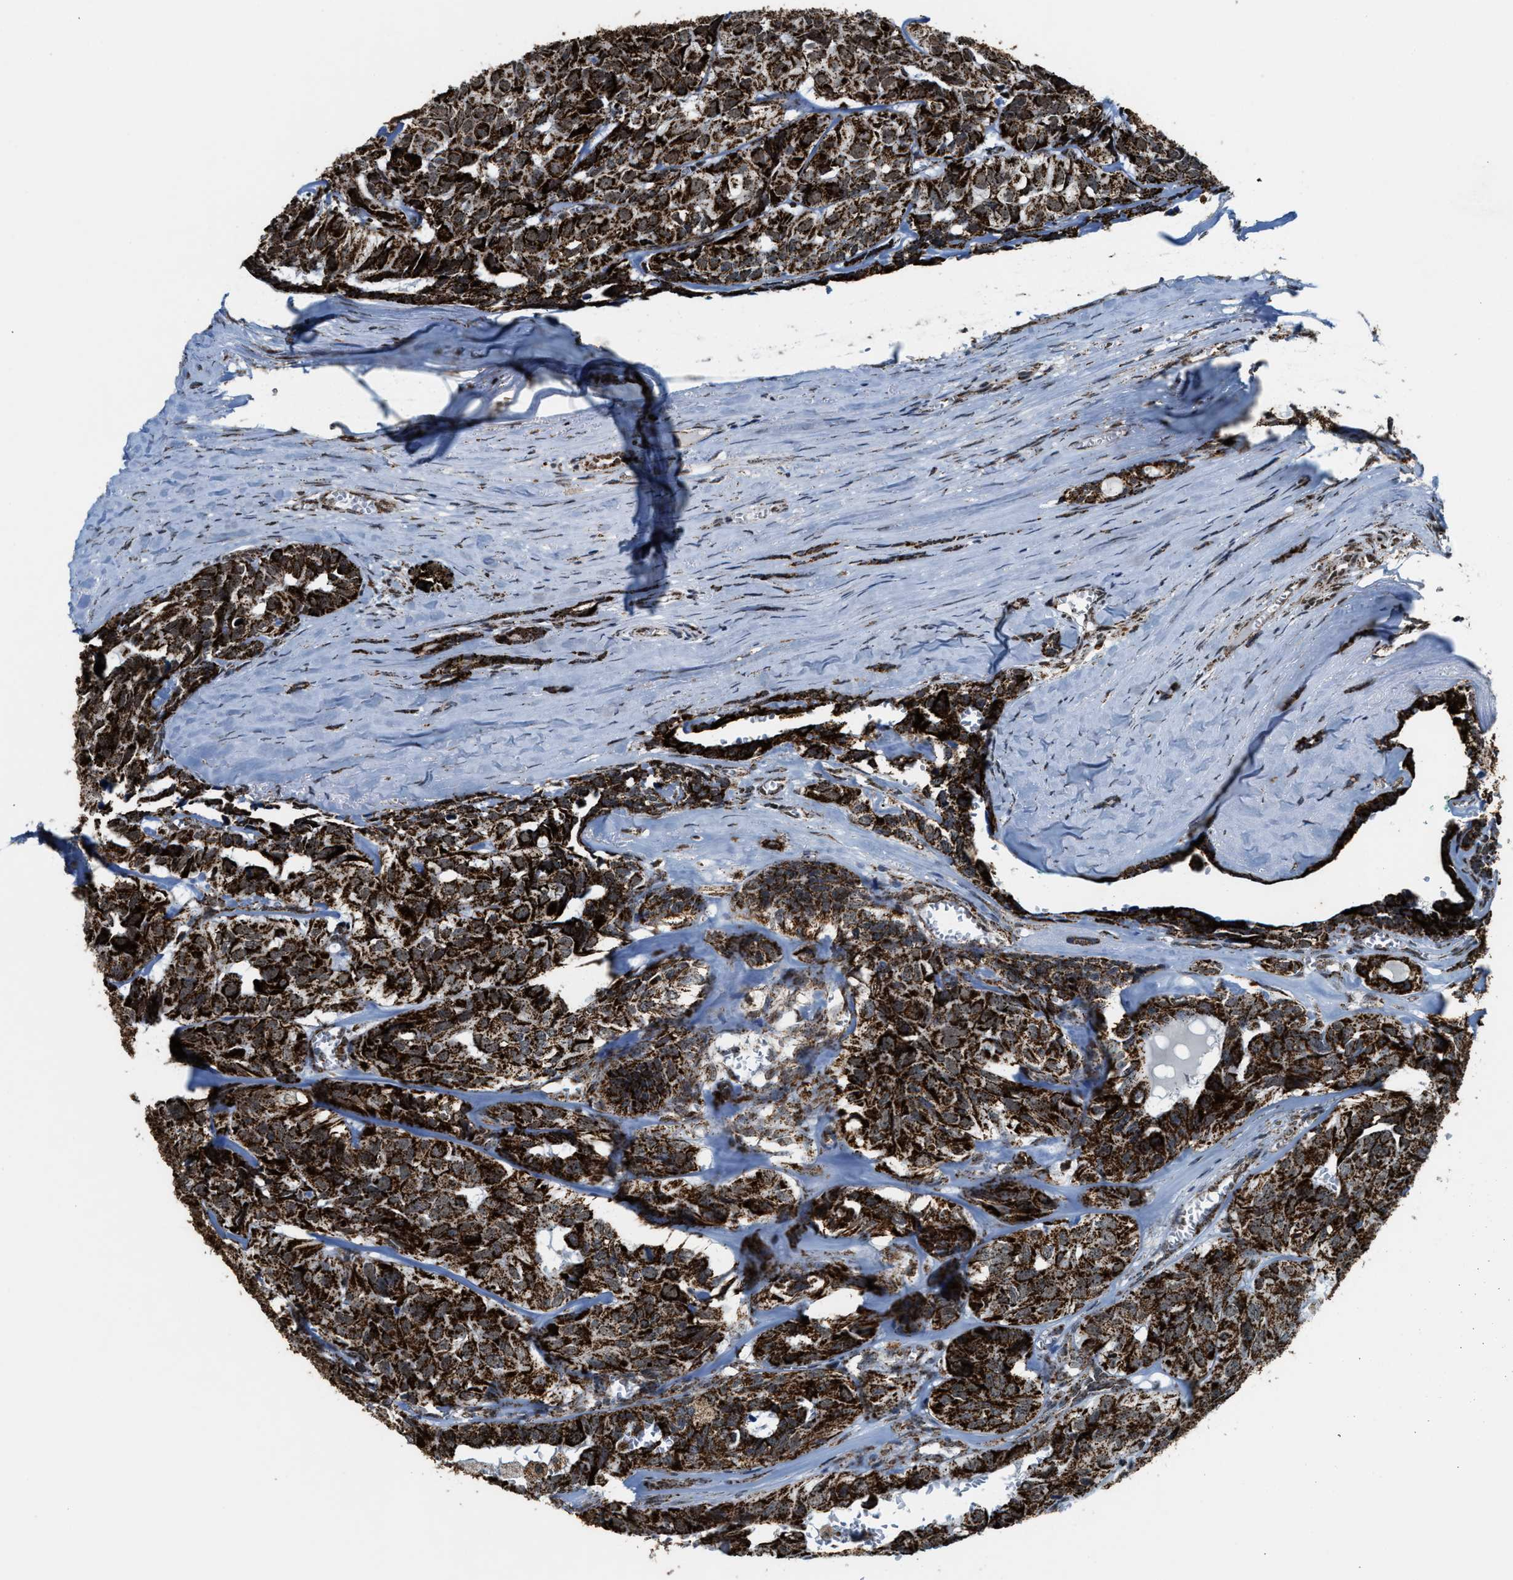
{"staining": {"intensity": "strong", "quantity": ">75%", "location": "cytoplasmic/membranous"}, "tissue": "head and neck cancer", "cell_type": "Tumor cells", "image_type": "cancer", "snomed": [{"axis": "morphology", "description": "Adenocarcinoma, NOS"}, {"axis": "topography", "description": "Salivary gland, NOS"}, {"axis": "topography", "description": "Head-Neck"}], "caption": "The image displays immunohistochemical staining of head and neck cancer. There is strong cytoplasmic/membranous staining is appreciated in about >75% of tumor cells. The protein is shown in brown color, while the nuclei are stained blue.", "gene": "HIBADH", "patient": {"sex": "female", "age": 76}}